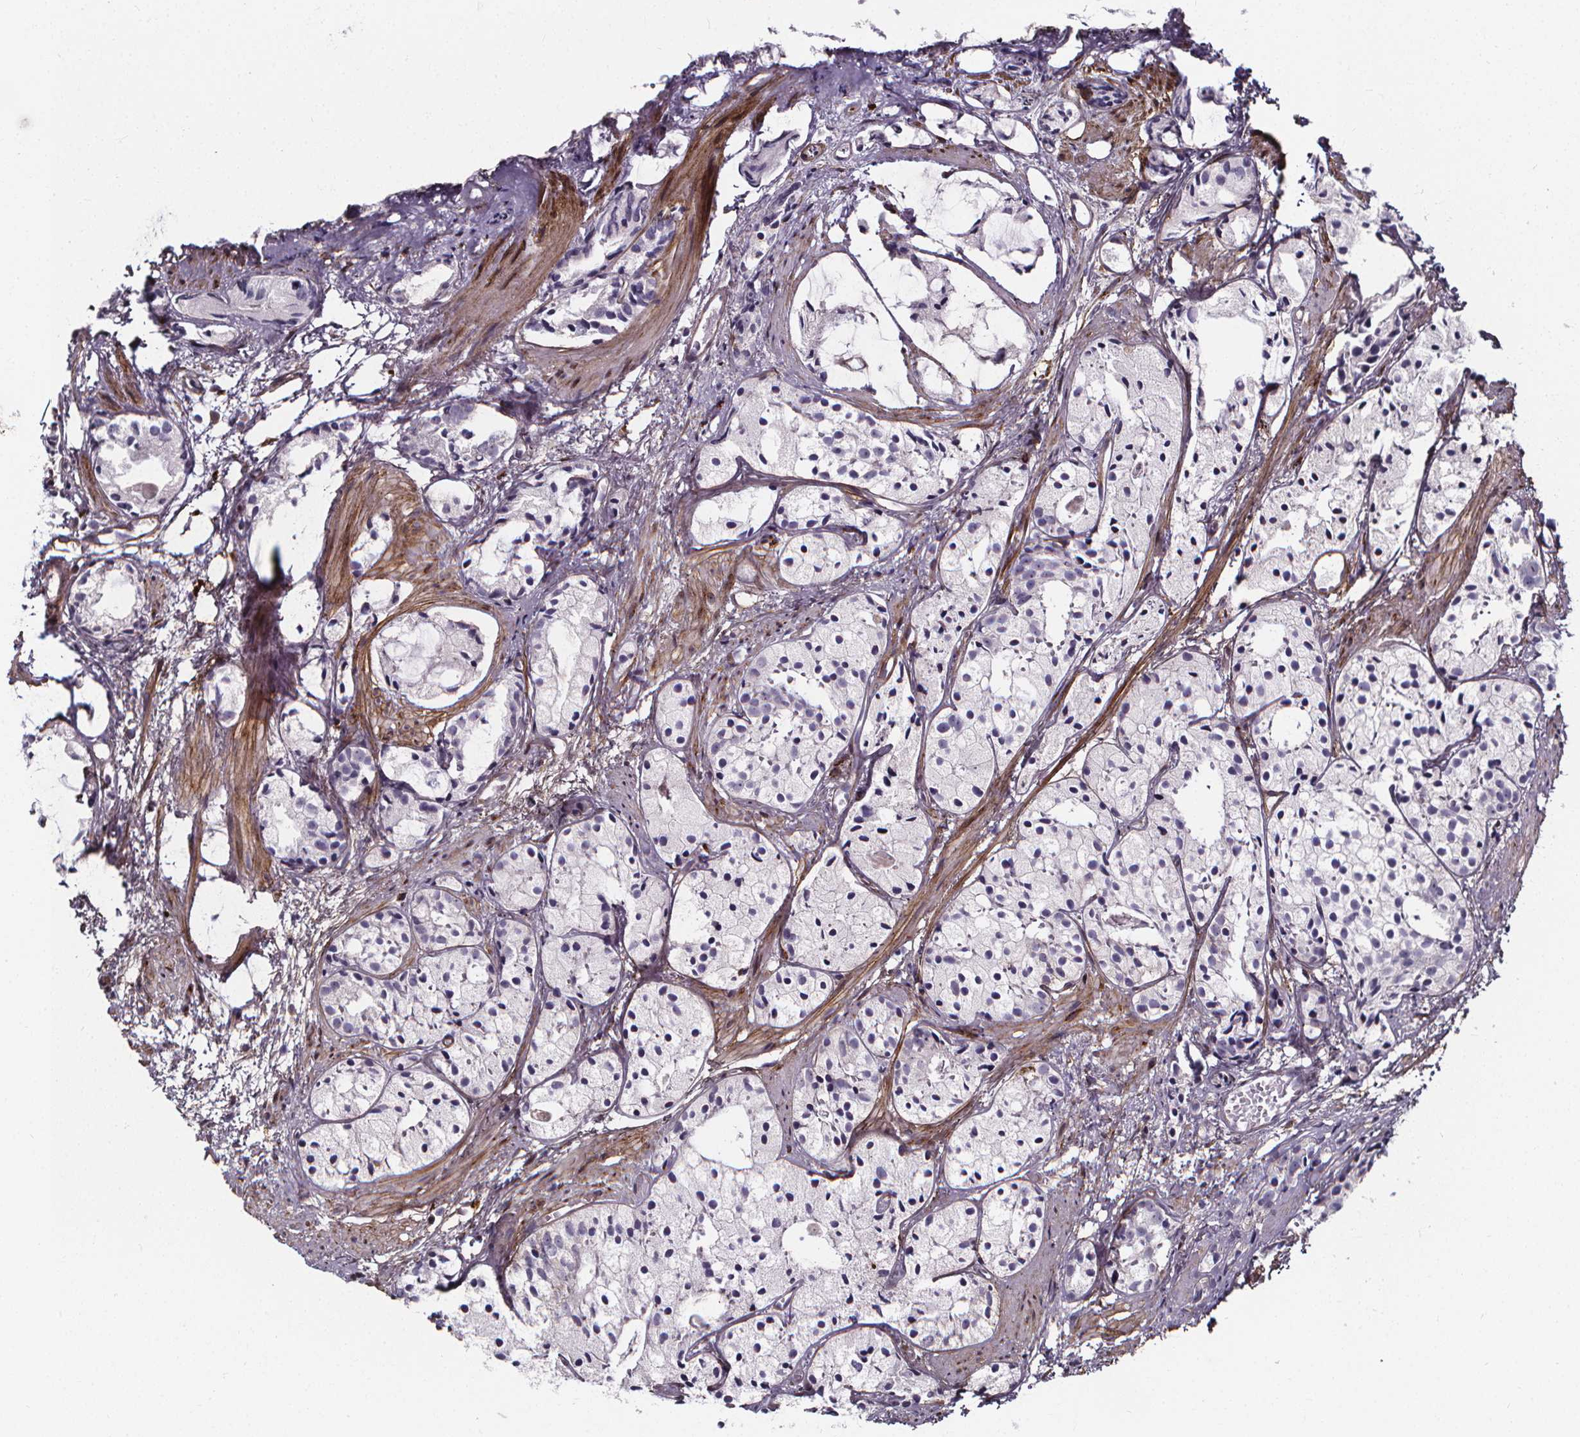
{"staining": {"intensity": "negative", "quantity": "none", "location": "none"}, "tissue": "prostate cancer", "cell_type": "Tumor cells", "image_type": "cancer", "snomed": [{"axis": "morphology", "description": "Adenocarcinoma, High grade"}, {"axis": "topography", "description": "Prostate"}], "caption": "This is an immunohistochemistry (IHC) photomicrograph of prostate cancer (adenocarcinoma (high-grade)). There is no expression in tumor cells.", "gene": "AEBP1", "patient": {"sex": "male", "age": 85}}